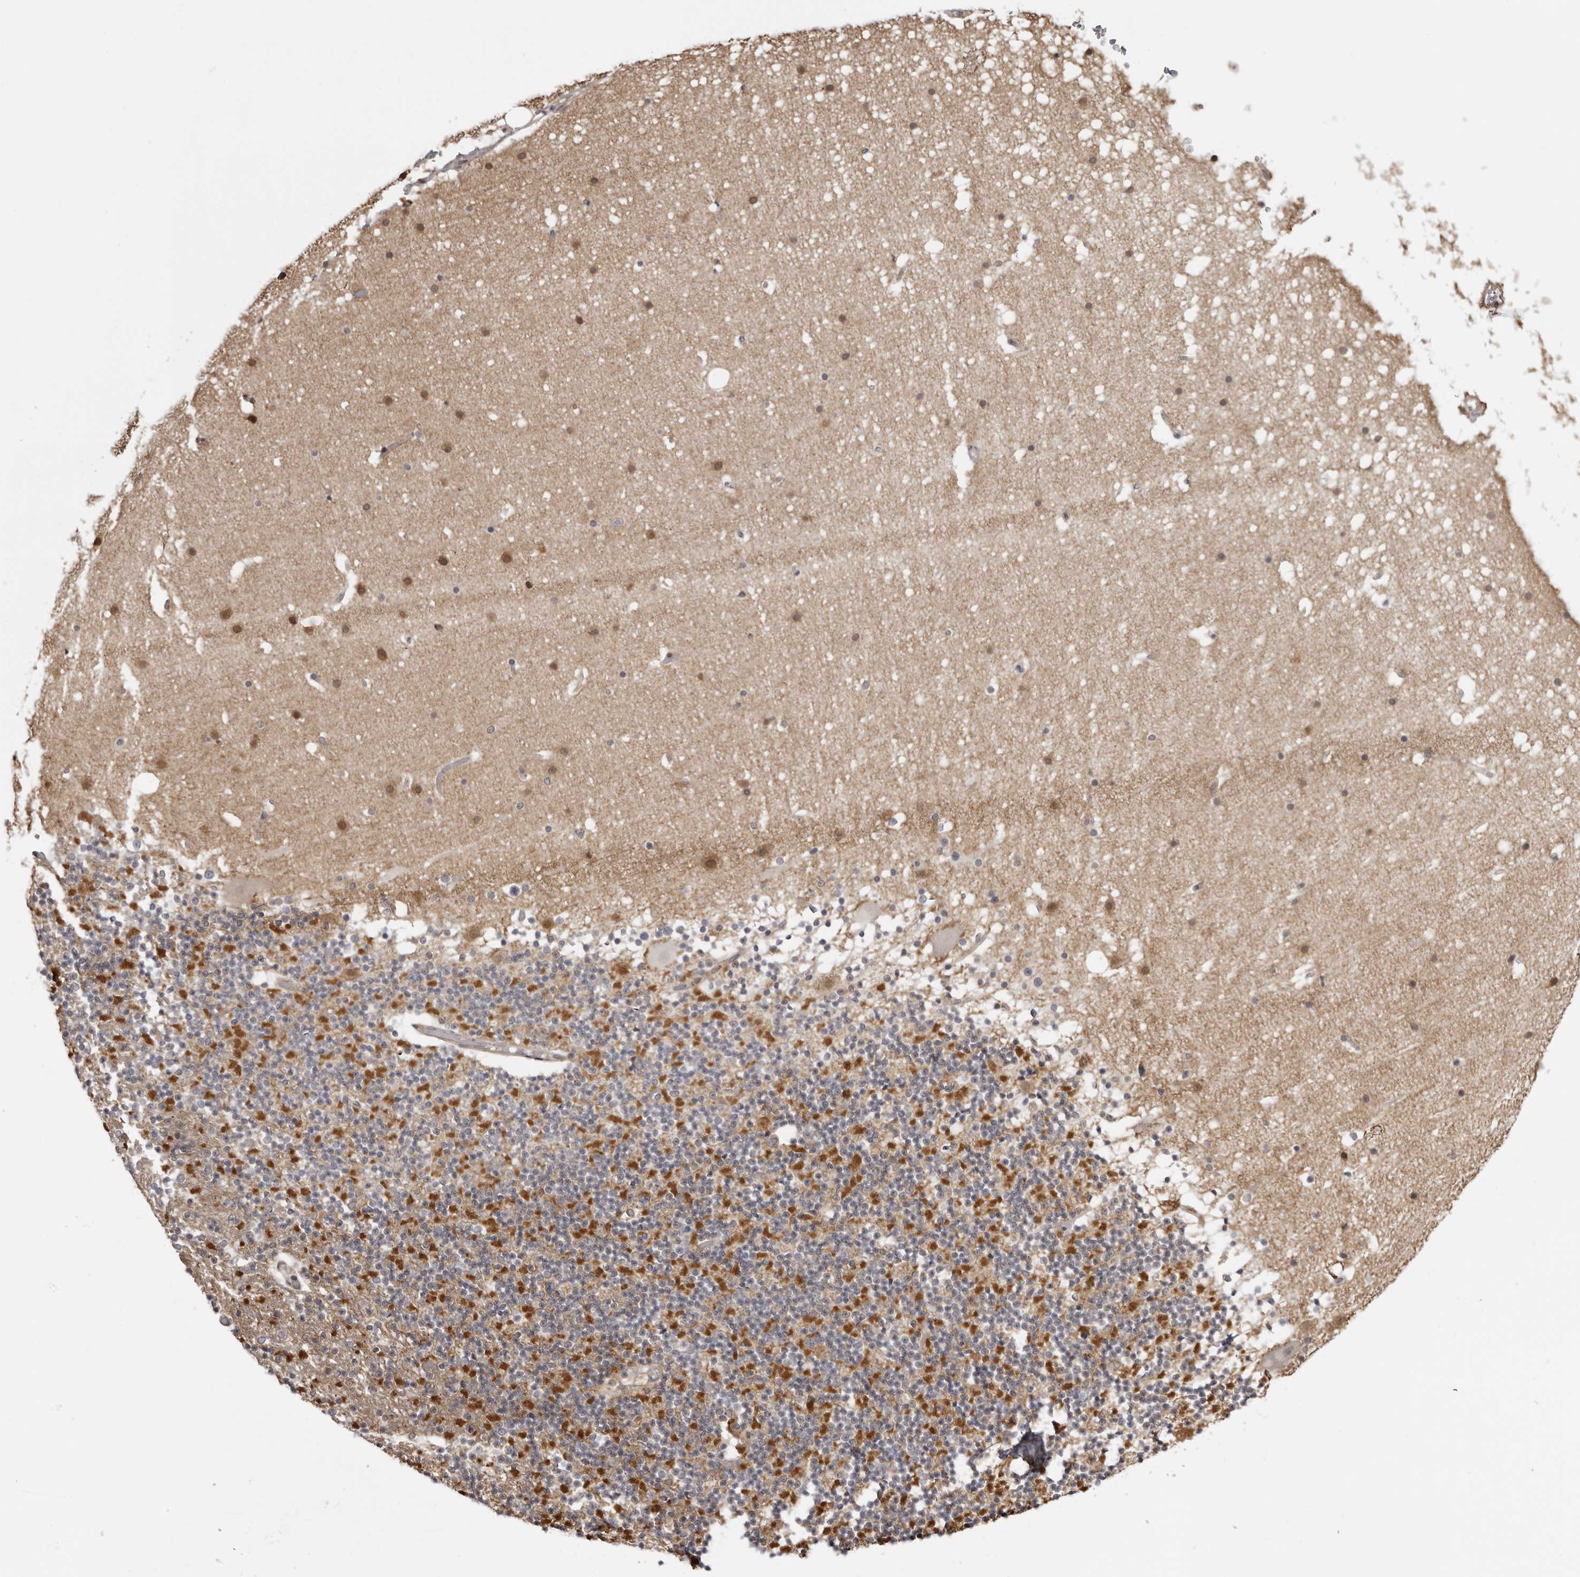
{"staining": {"intensity": "moderate", "quantity": ">75%", "location": "cytoplasmic/membranous"}, "tissue": "cerebellum", "cell_type": "Cells in granular layer", "image_type": "normal", "snomed": [{"axis": "morphology", "description": "Normal tissue, NOS"}, {"axis": "topography", "description": "Cerebellum"}], "caption": "Cerebellum stained with DAB immunohistochemistry exhibits medium levels of moderate cytoplasmic/membranous staining in approximately >75% of cells in granular layer.", "gene": "PLEKHF2", "patient": {"sex": "male", "age": 57}}